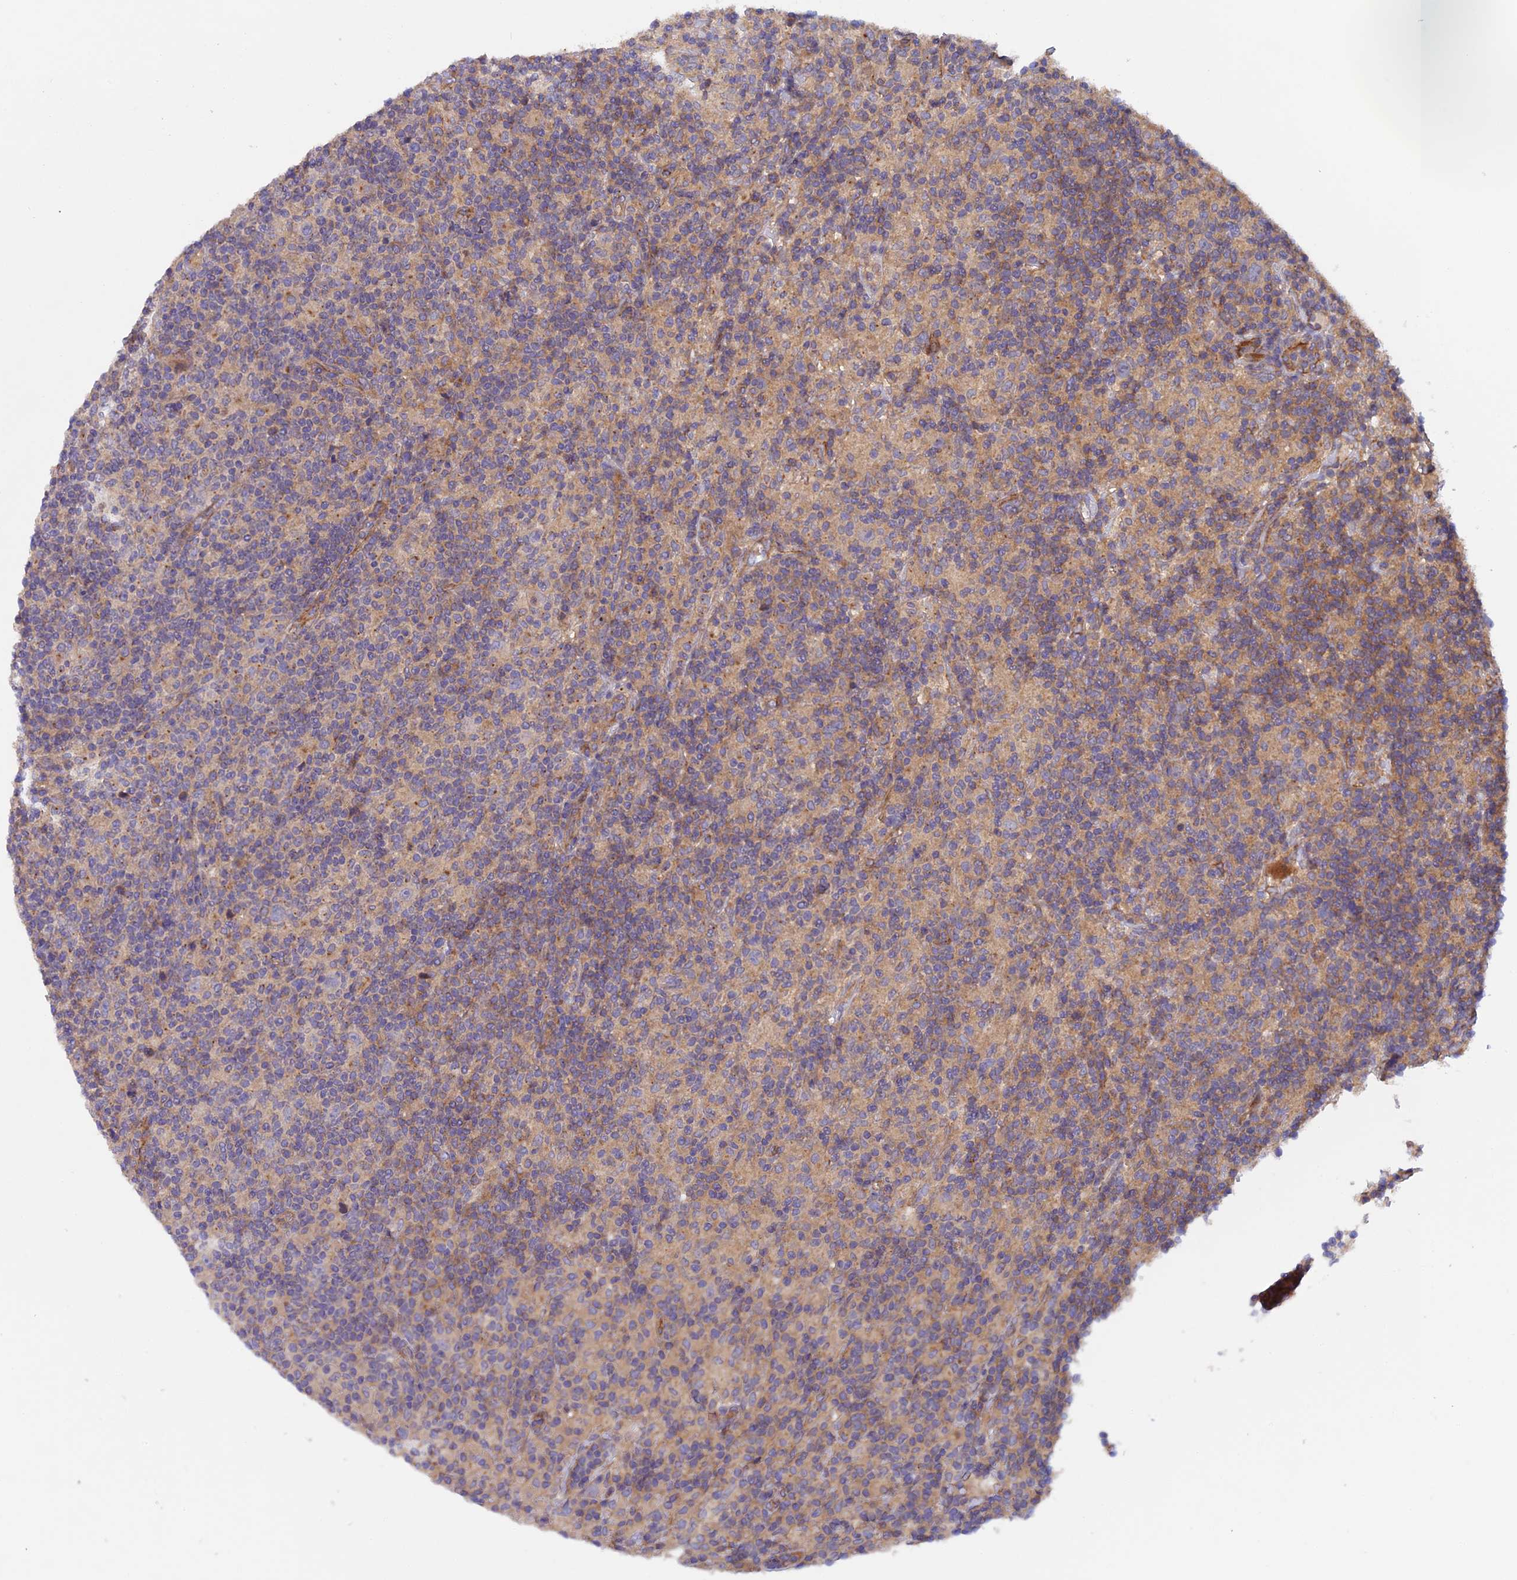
{"staining": {"intensity": "negative", "quantity": "none", "location": "none"}, "tissue": "lymphoma", "cell_type": "Tumor cells", "image_type": "cancer", "snomed": [{"axis": "morphology", "description": "Hodgkin's disease, NOS"}, {"axis": "topography", "description": "Lymph node"}], "caption": "IHC of lymphoma reveals no expression in tumor cells.", "gene": "ADAMTS15", "patient": {"sex": "male", "age": 70}}